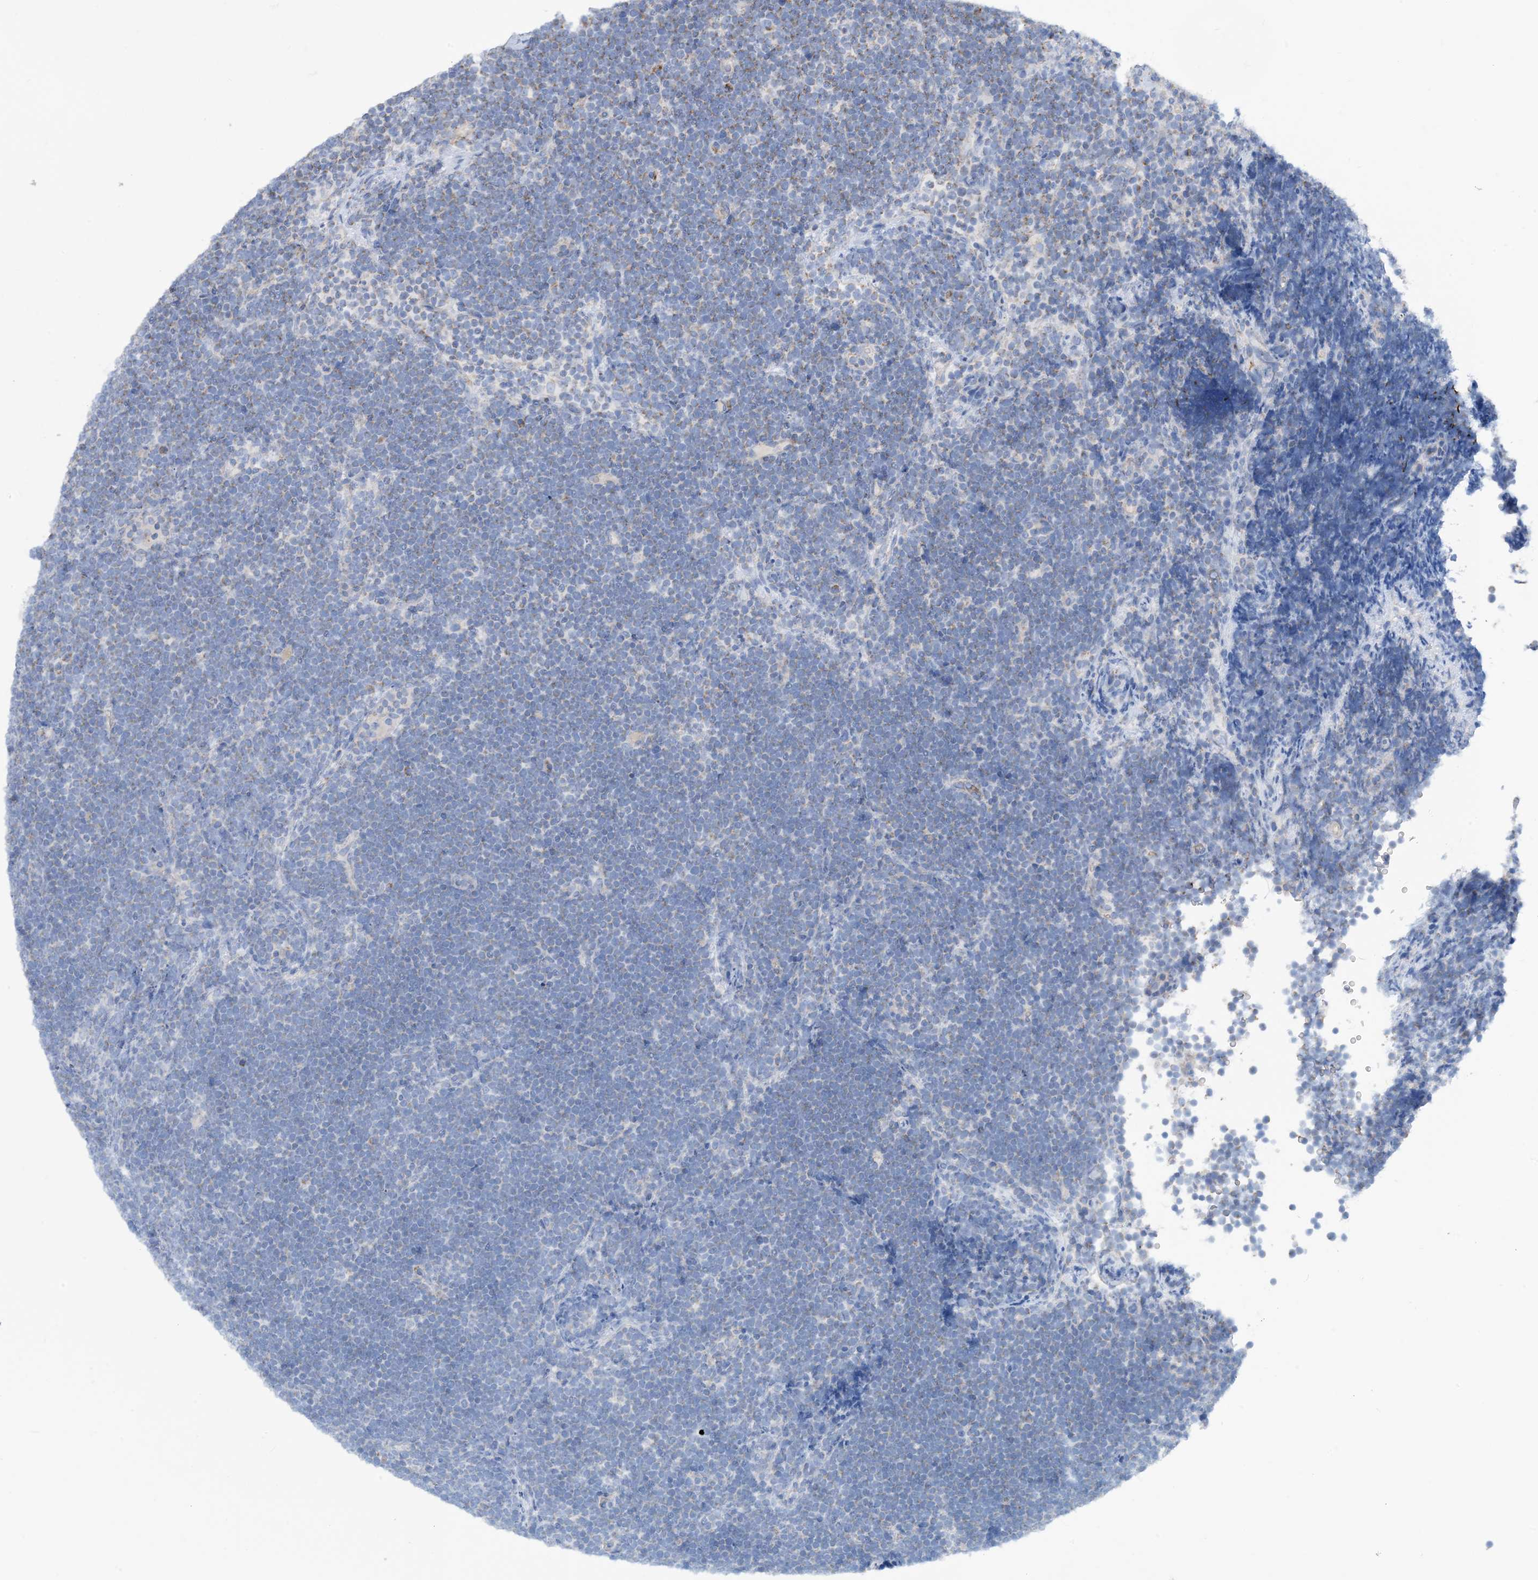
{"staining": {"intensity": "weak", "quantity": "<25%", "location": "cytoplasmic/membranous"}, "tissue": "lymphoma", "cell_type": "Tumor cells", "image_type": "cancer", "snomed": [{"axis": "morphology", "description": "Malignant lymphoma, non-Hodgkin's type, High grade"}, {"axis": "topography", "description": "Lymph node"}], "caption": "There is no significant positivity in tumor cells of lymphoma. Nuclei are stained in blue.", "gene": "PHOSPHO2", "patient": {"sex": "male", "age": 13}}